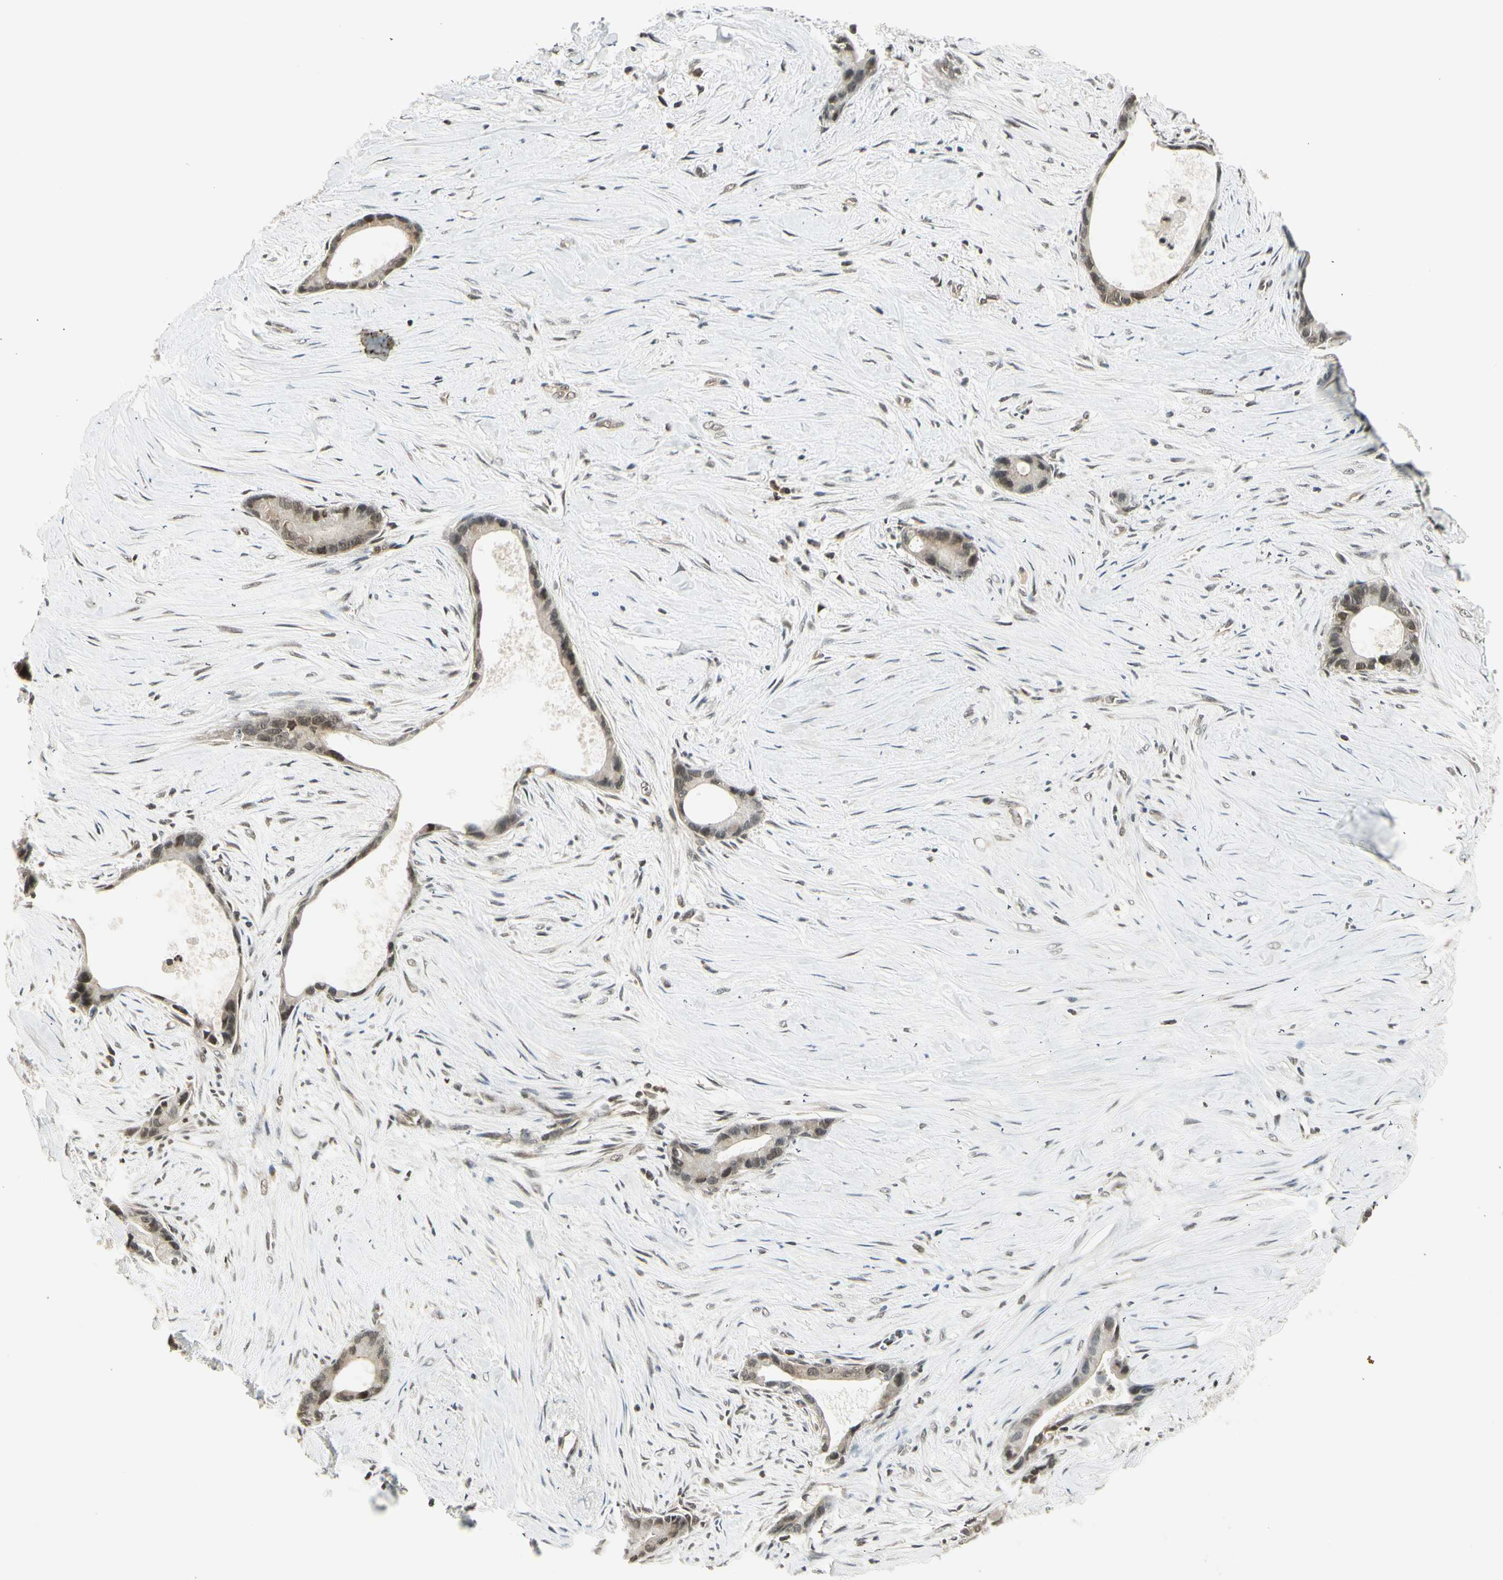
{"staining": {"intensity": "weak", "quantity": "25%-75%", "location": "cytoplasmic/membranous,nuclear"}, "tissue": "liver cancer", "cell_type": "Tumor cells", "image_type": "cancer", "snomed": [{"axis": "morphology", "description": "Cholangiocarcinoma"}, {"axis": "topography", "description": "Liver"}], "caption": "Immunohistochemical staining of human liver cancer (cholangiocarcinoma) exhibits low levels of weak cytoplasmic/membranous and nuclear protein expression in approximately 25%-75% of tumor cells.", "gene": "SMN2", "patient": {"sex": "female", "age": 55}}